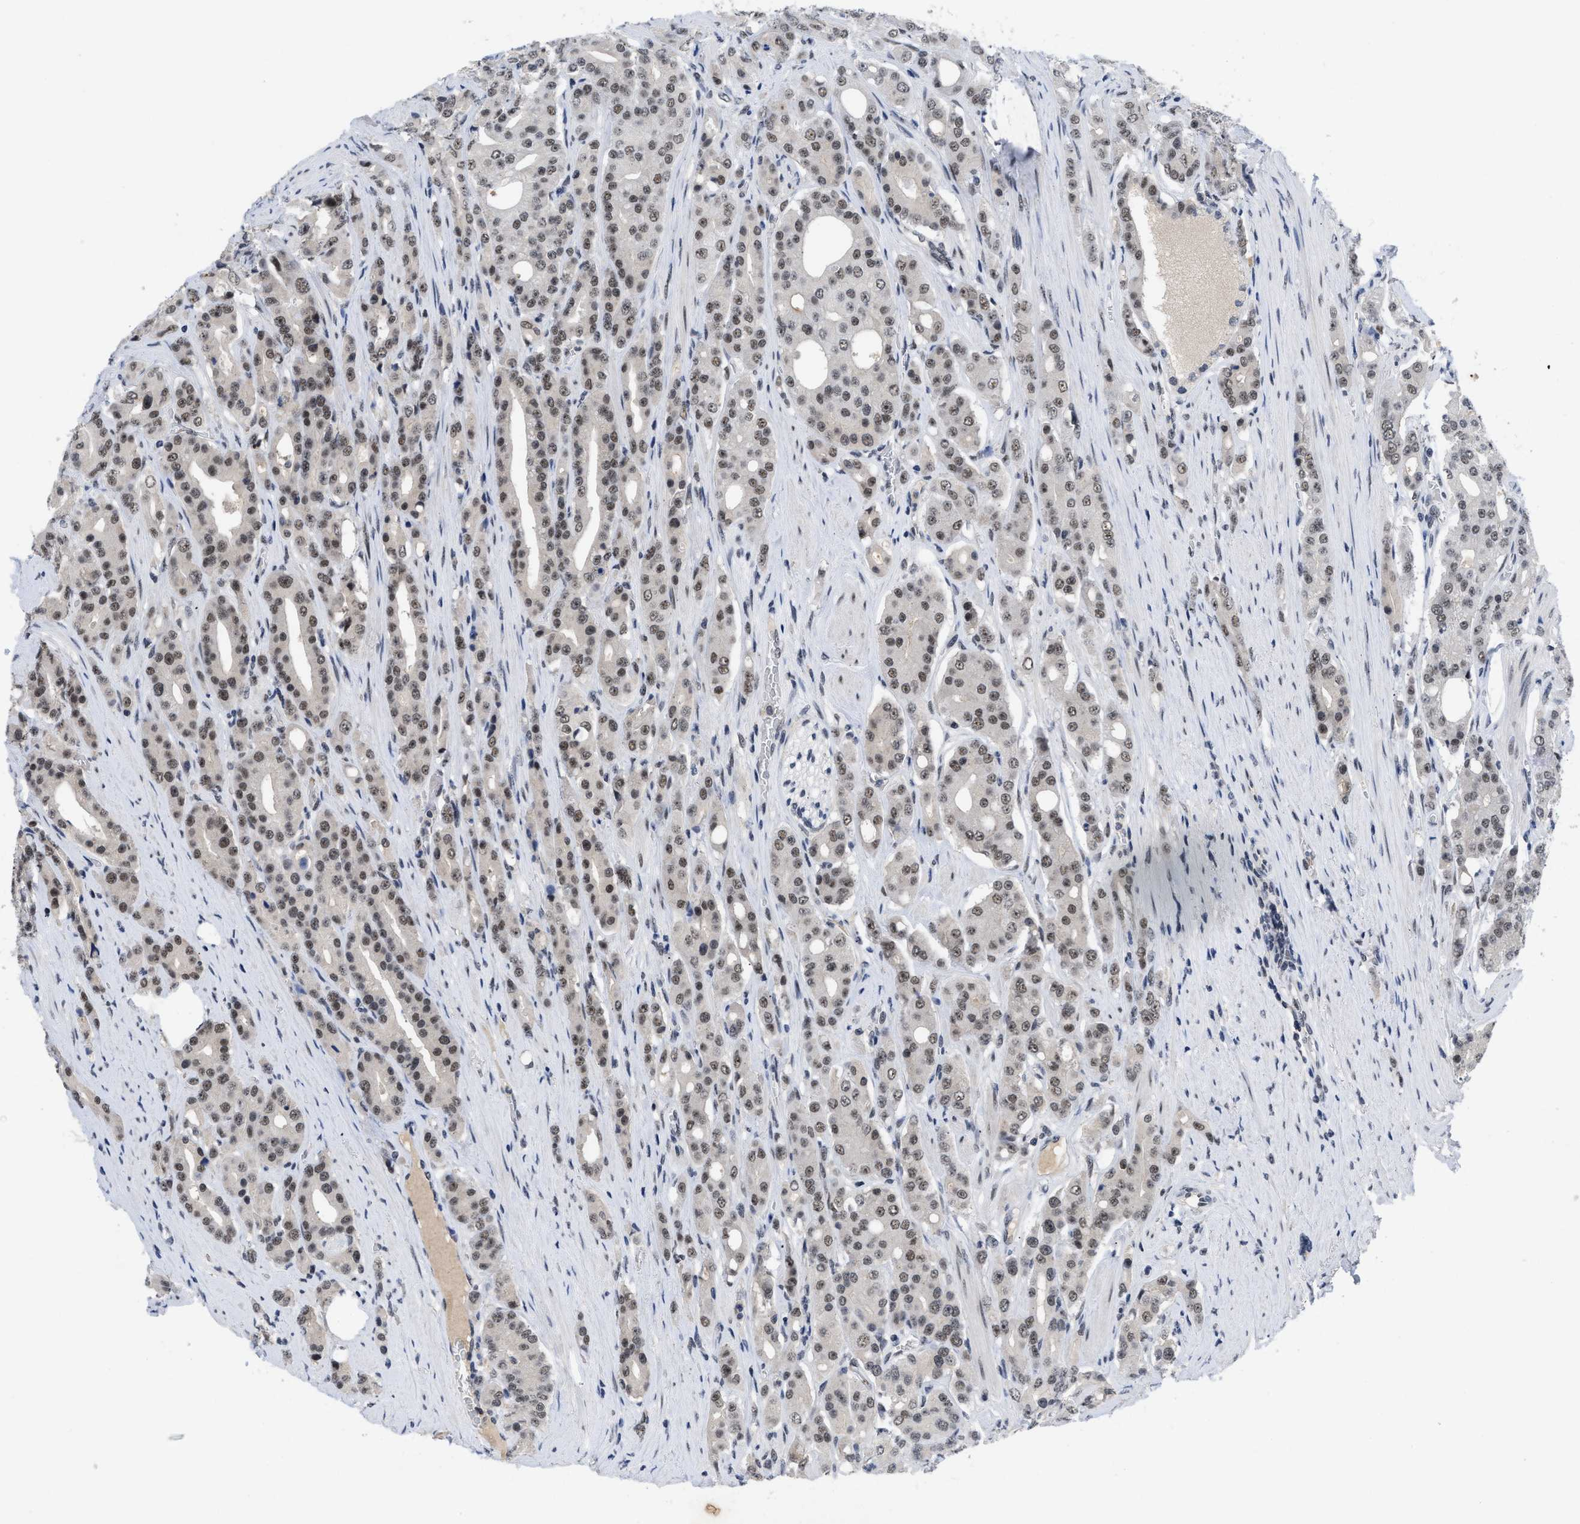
{"staining": {"intensity": "weak", "quantity": ">75%", "location": "nuclear"}, "tissue": "prostate cancer", "cell_type": "Tumor cells", "image_type": "cancer", "snomed": [{"axis": "morphology", "description": "Adenocarcinoma, High grade"}, {"axis": "topography", "description": "Prostate"}], "caption": "Protein expression by immunohistochemistry exhibits weak nuclear staining in about >75% of tumor cells in prostate cancer (adenocarcinoma (high-grade)). The staining was performed using DAB (3,3'-diaminobenzidine) to visualize the protein expression in brown, while the nuclei were stained in blue with hematoxylin (Magnification: 20x).", "gene": "ZNF346", "patient": {"sex": "male", "age": 71}}